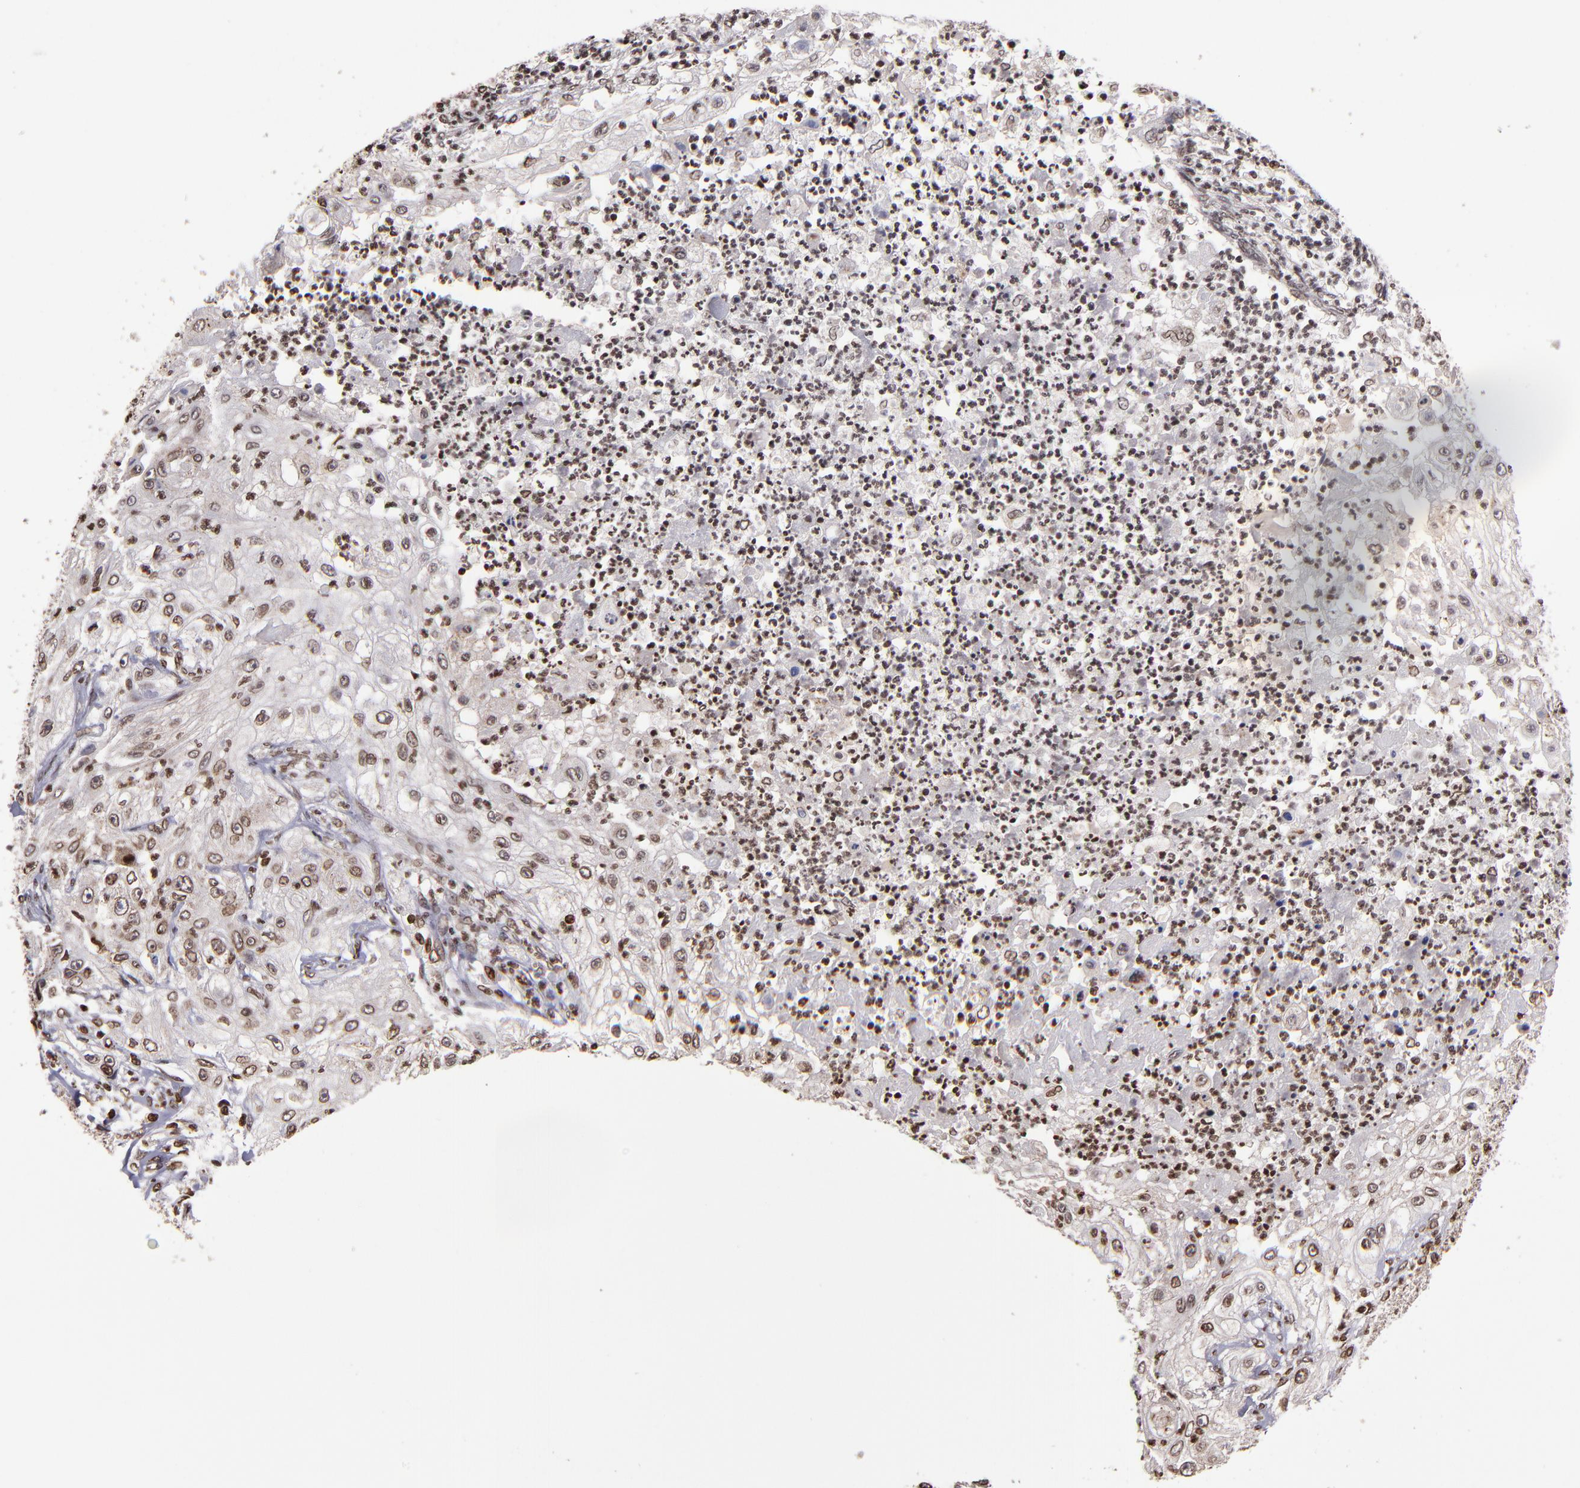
{"staining": {"intensity": "moderate", "quantity": ">75%", "location": "cytoplasmic/membranous,nuclear"}, "tissue": "lung cancer", "cell_type": "Tumor cells", "image_type": "cancer", "snomed": [{"axis": "morphology", "description": "Inflammation, NOS"}, {"axis": "morphology", "description": "Squamous cell carcinoma, NOS"}, {"axis": "topography", "description": "Lymph node"}, {"axis": "topography", "description": "Soft tissue"}, {"axis": "topography", "description": "Lung"}], "caption": "Tumor cells exhibit moderate cytoplasmic/membranous and nuclear positivity in approximately >75% of cells in lung cancer.", "gene": "CSDC2", "patient": {"sex": "male", "age": 66}}